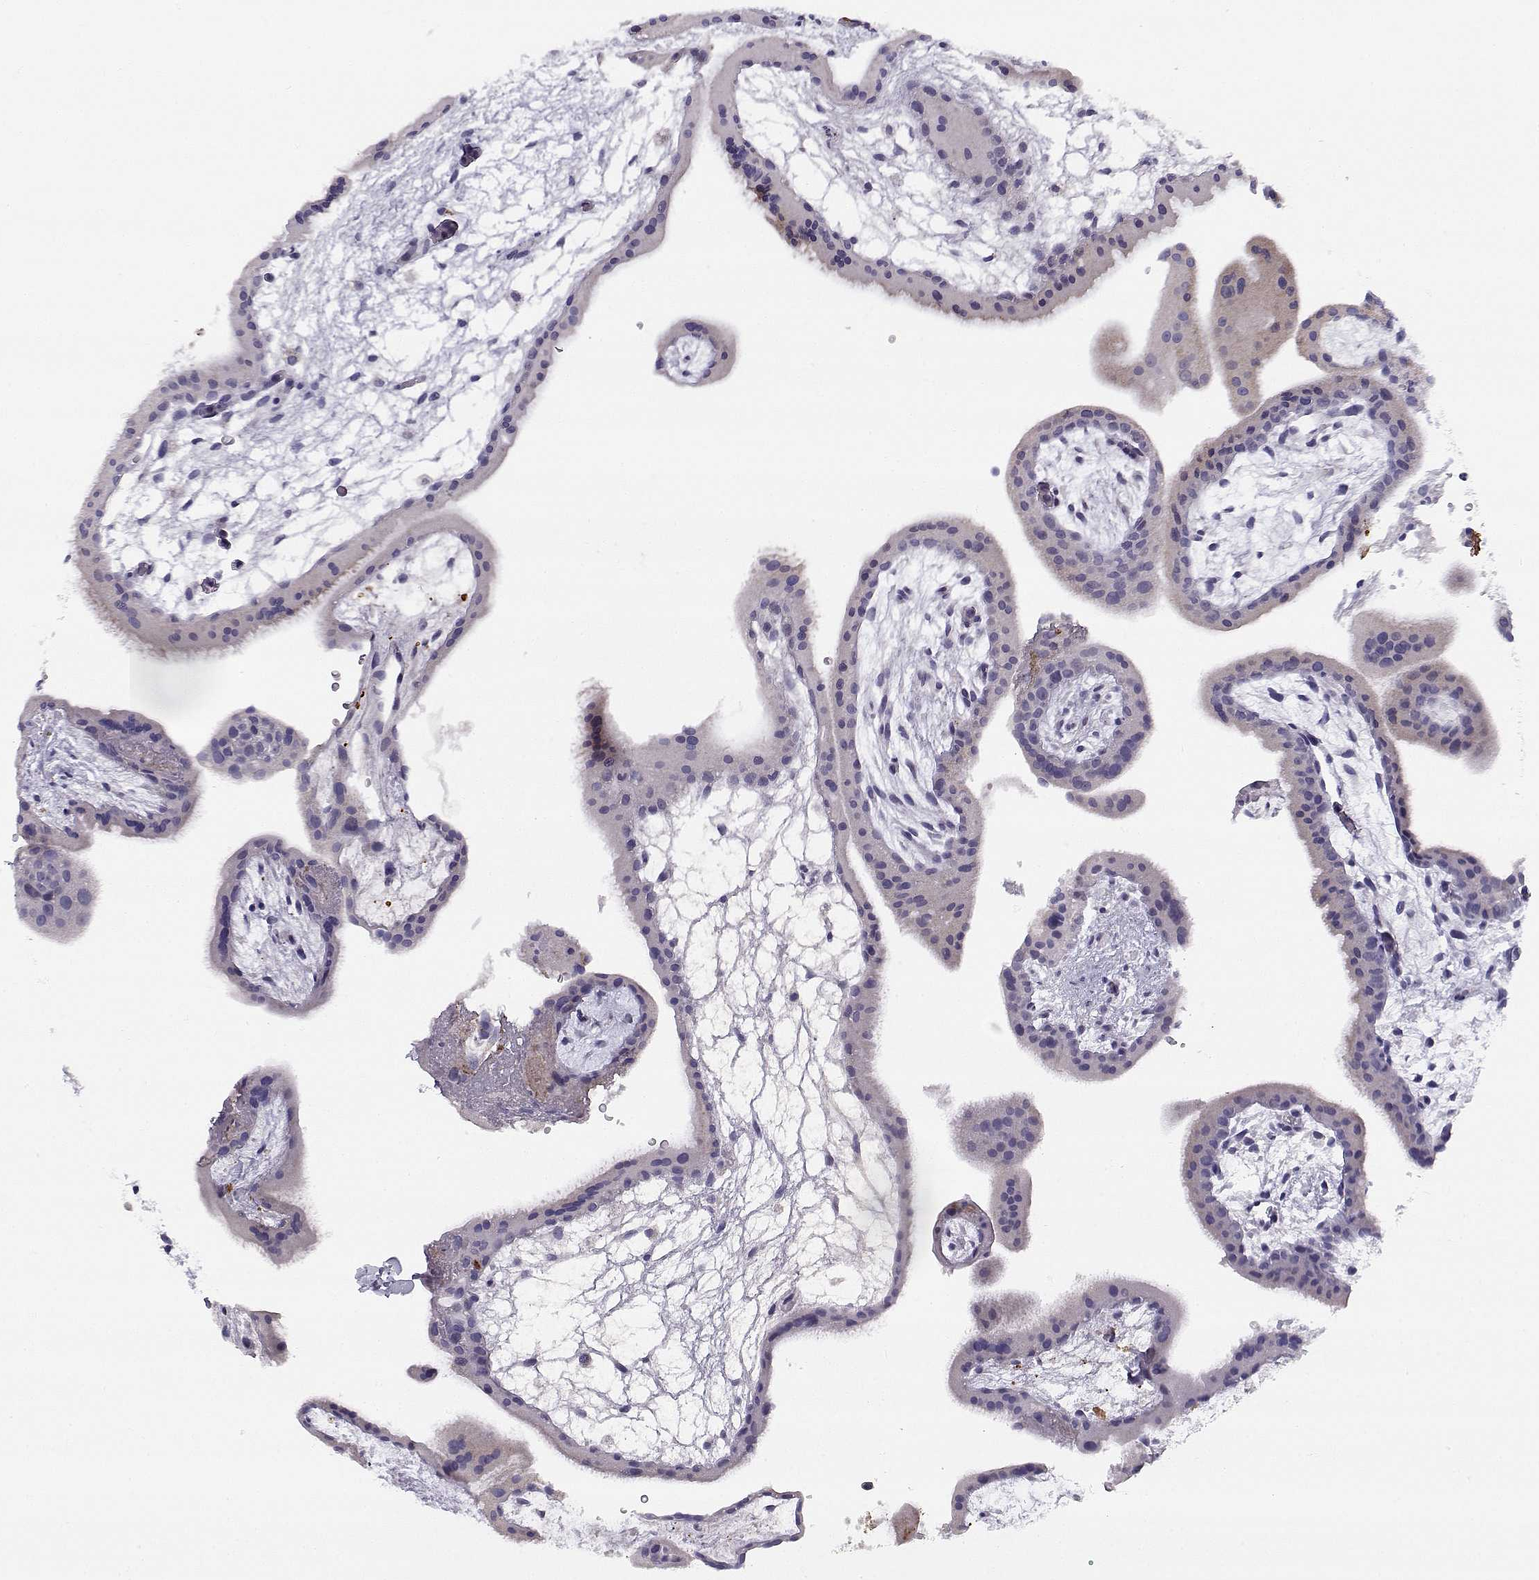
{"staining": {"intensity": "negative", "quantity": "none", "location": "none"}, "tissue": "placenta", "cell_type": "Decidual cells", "image_type": "normal", "snomed": [{"axis": "morphology", "description": "Normal tissue, NOS"}, {"axis": "topography", "description": "Placenta"}], "caption": "This is an immunohistochemistry micrograph of normal placenta. There is no staining in decidual cells.", "gene": "CREB3L3", "patient": {"sex": "female", "age": 19}}